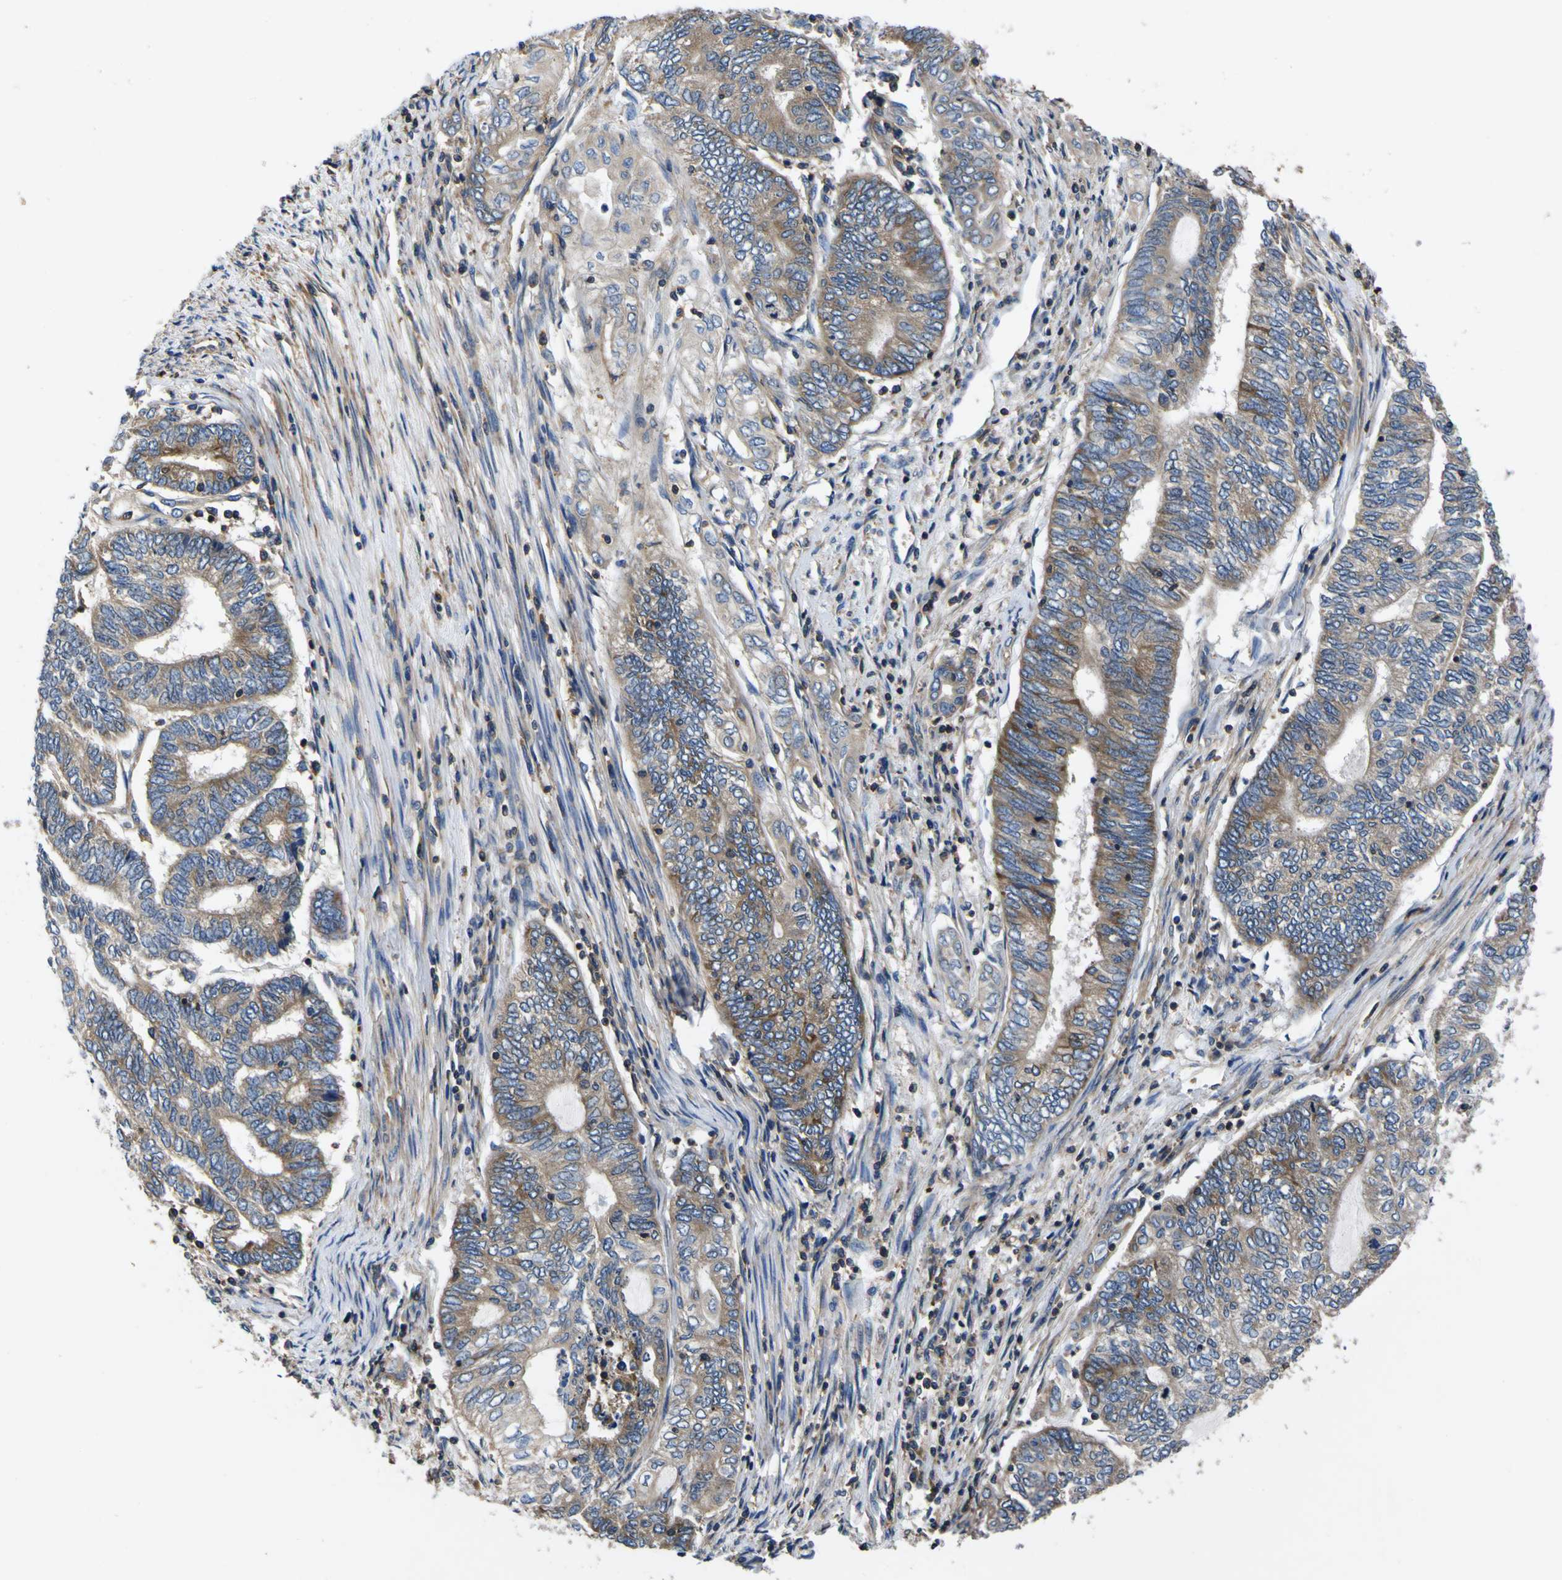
{"staining": {"intensity": "moderate", "quantity": ">75%", "location": "cytoplasmic/membranous"}, "tissue": "endometrial cancer", "cell_type": "Tumor cells", "image_type": "cancer", "snomed": [{"axis": "morphology", "description": "Adenocarcinoma, NOS"}, {"axis": "topography", "description": "Uterus"}, {"axis": "topography", "description": "Endometrium"}], "caption": "Brown immunohistochemical staining in endometrial cancer (adenocarcinoma) shows moderate cytoplasmic/membranous expression in about >75% of tumor cells.", "gene": "CNR2", "patient": {"sex": "female", "age": 70}}